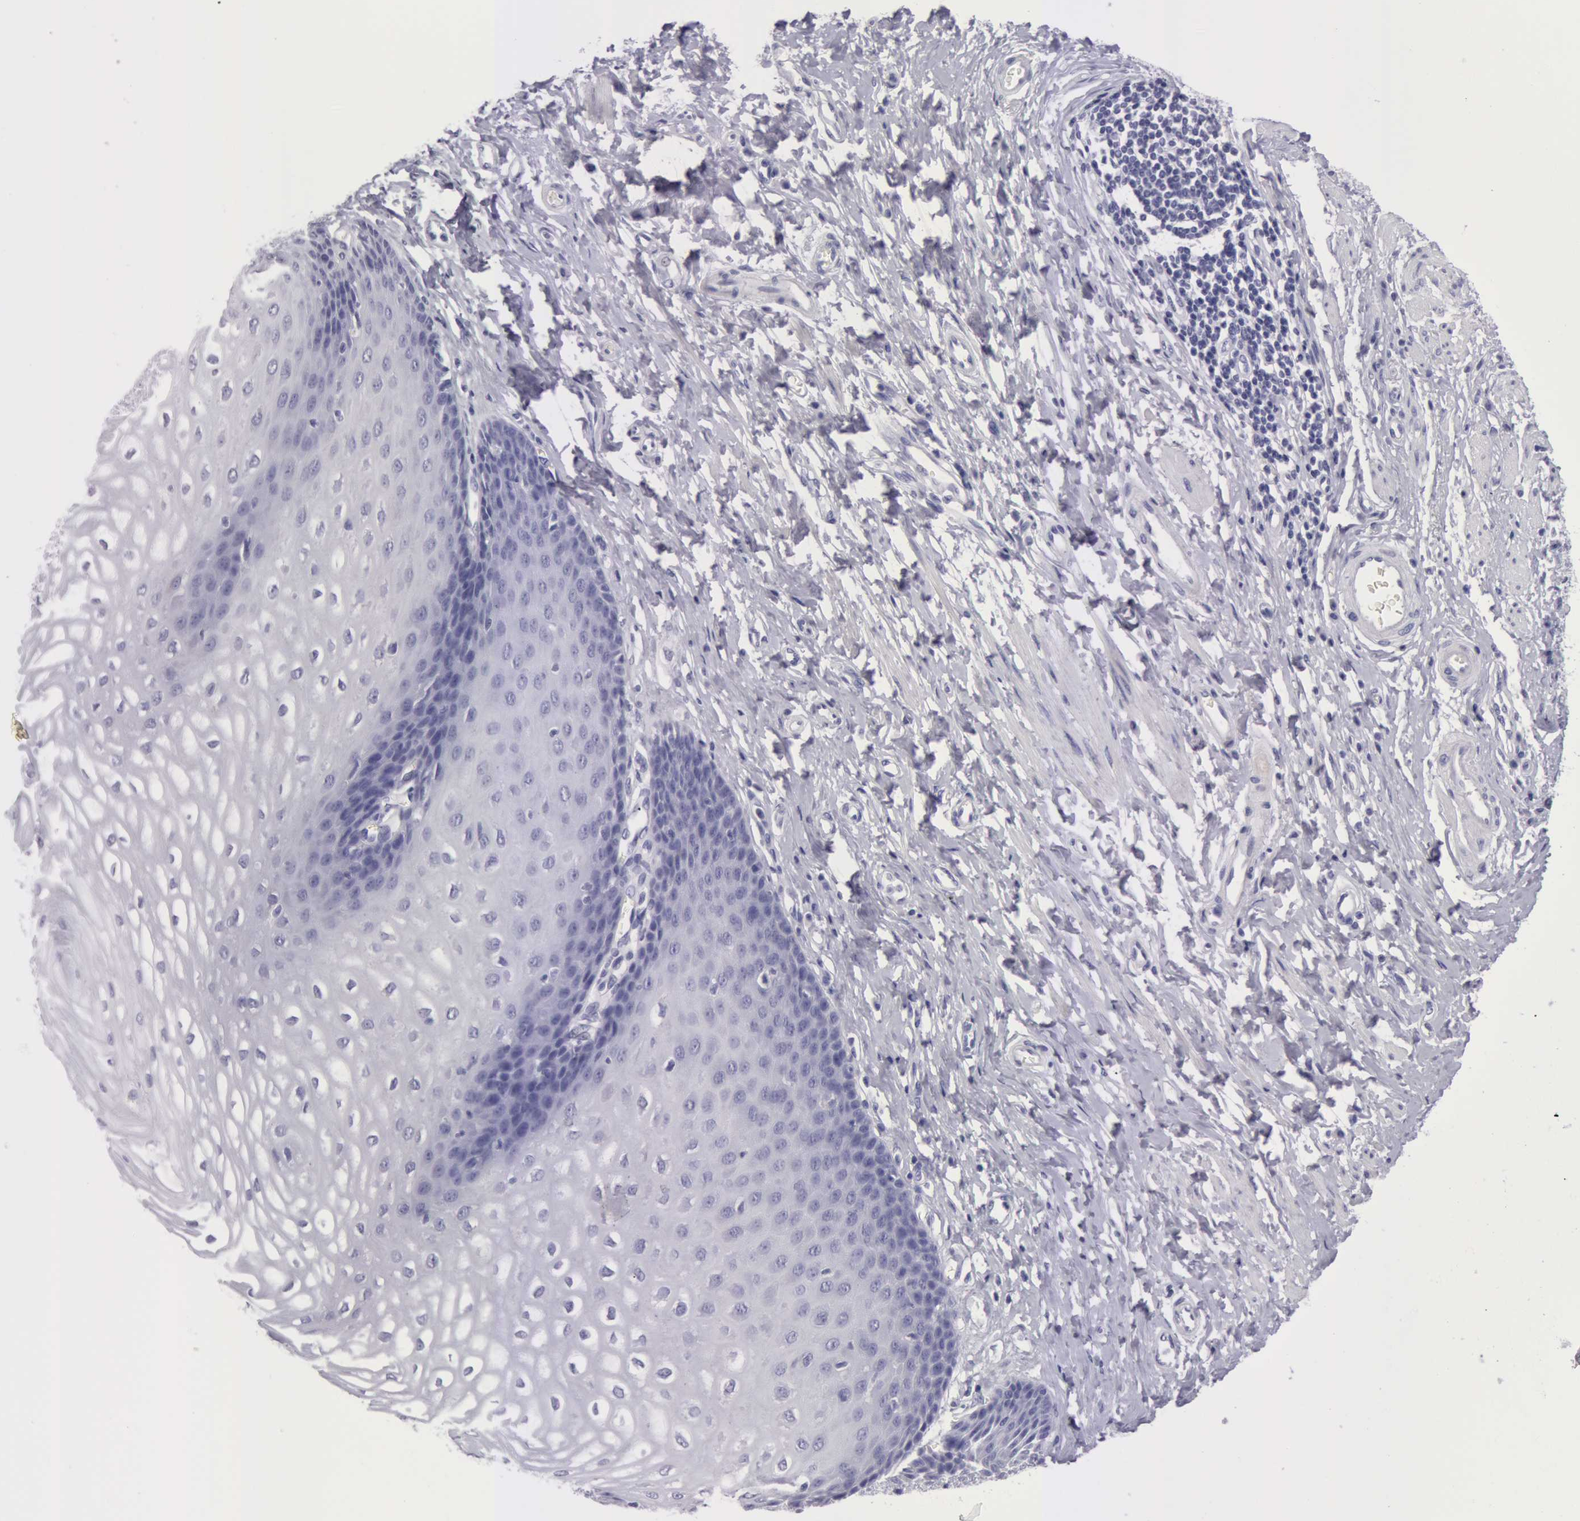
{"staining": {"intensity": "negative", "quantity": "none", "location": "none"}, "tissue": "esophagus", "cell_type": "Squamous epithelial cells", "image_type": "normal", "snomed": [{"axis": "morphology", "description": "Normal tissue, NOS"}, {"axis": "topography", "description": "Esophagus"}], "caption": "Squamous epithelial cells show no significant staining in normal esophagus. (Brightfield microscopy of DAB (3,3'-diaminobenzidine) IHC at high magnification).", "gene": "AMACR", "patient": {"sex": "male", "age": 70}}